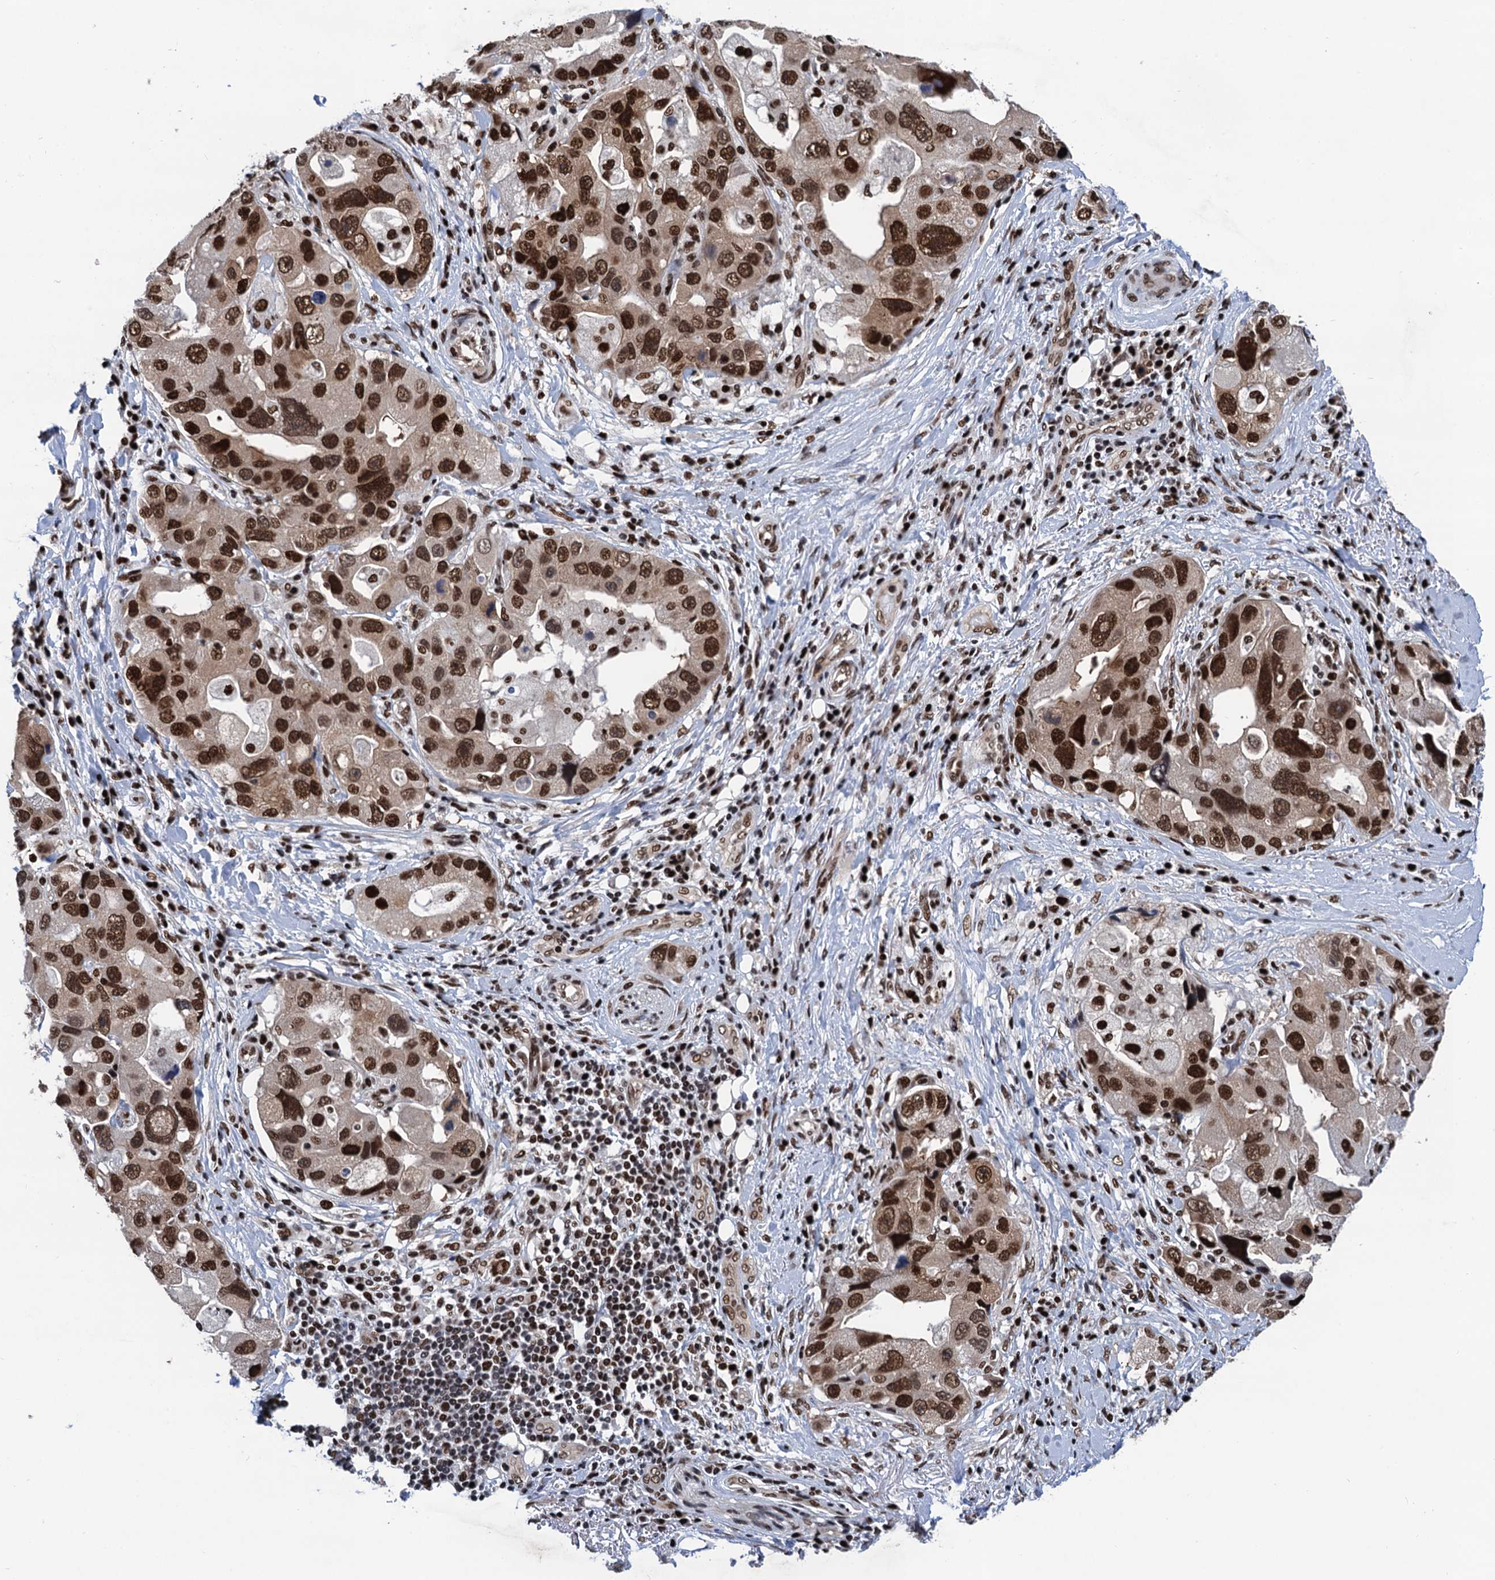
{"staining": {"intensity": "strong", "quantity": ">75%", "location": "nuclear"}, "tissue": "lung cancer", "cell_type": "Tumor cells", "image_type": "cancer", "snomed": [{"axis": "morphology", "description": "Adenocarcinoma, NOS"}, {"axis": "topography", "description": "Lung"}], "caption": "A brown stain highlights strong nuclear positivity of a protein in human lung cancer (adenocarcinoma) tumor cells.", "gene": "PPP4R1", "patient": {"sex": "female", "age": 54}}